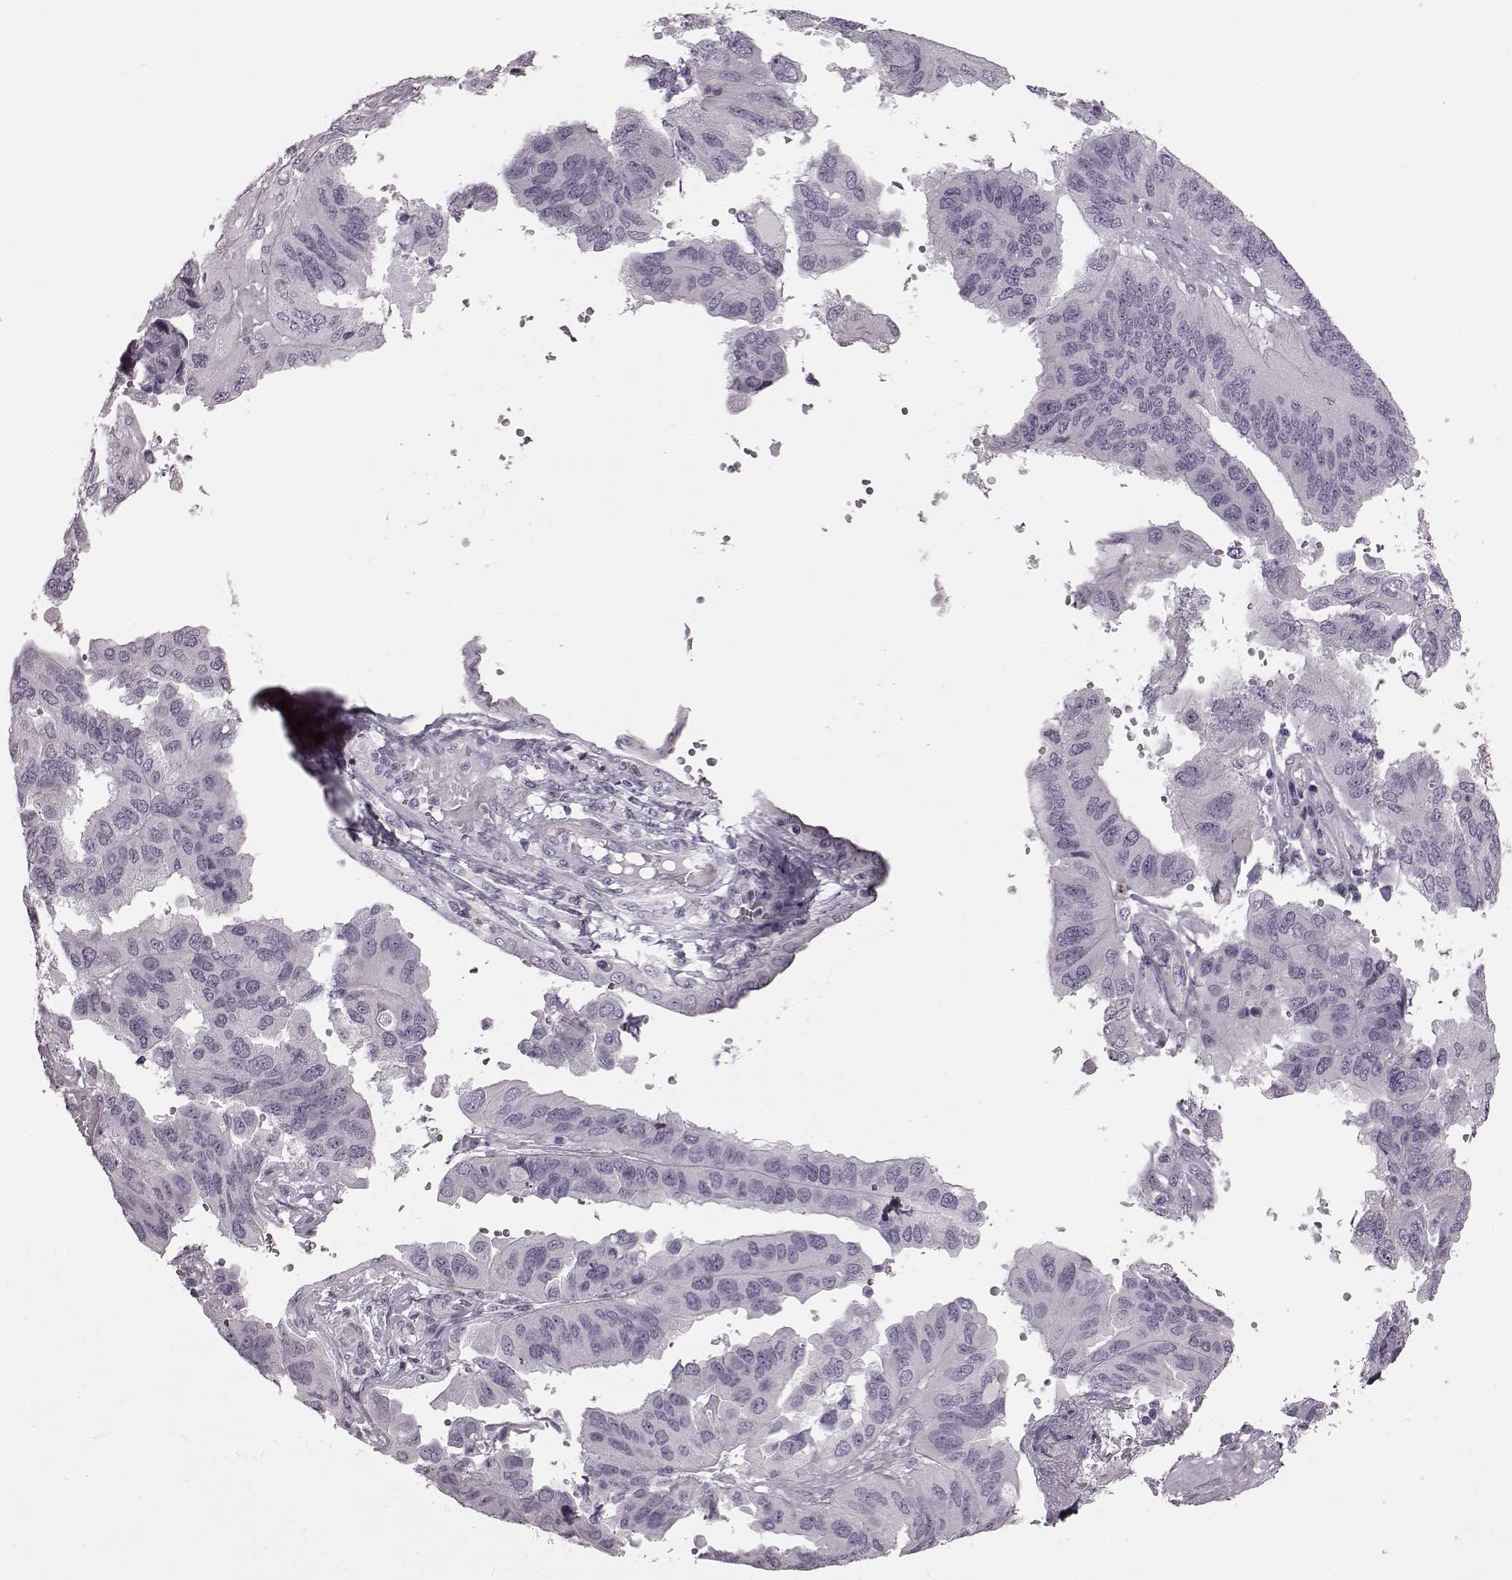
{"staining": {"intensity": "negative", "quantity": "none", "location": "none"}, "tissue": "ovarian cancer", "cell_type": "Tumor cells", "image_type": "cancer", "snomed": [{"axis": "morphology", "description": "Cystadenocarcinoma, serous, NOS"}, {"axis": "topography", "description": "Ovary"}], "caption": "Immunohistochemistry photomicrograph of human ovarian serous cystadenocarcinoma stained for a protein (brown), which shows no expression in tumor cells.", "gene": "SNTG1", "patient": {"sex": "female", "age": 79}}